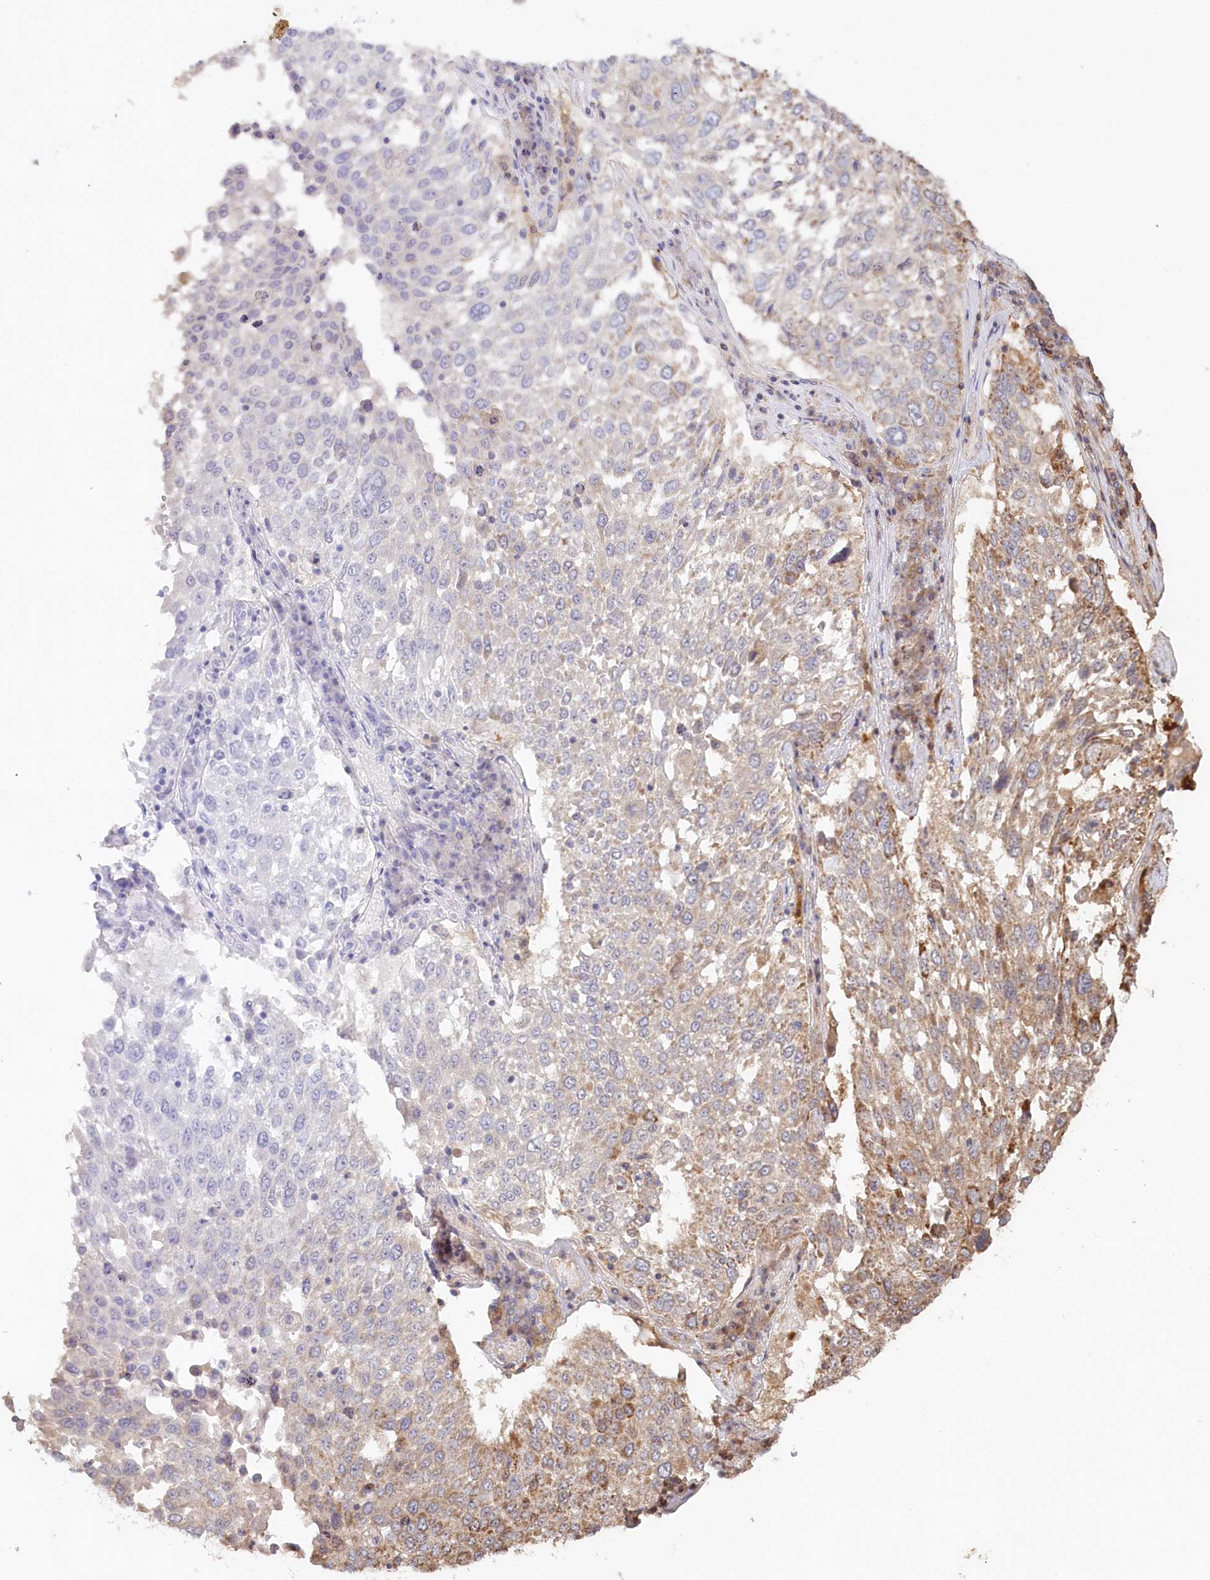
{"staining": {"intensity": "weak", "quantity": "<25%", "location": "cytoplasmic/membranous"}, "tissue": "lung cancer", "cell_type": "Tumor cells", "image_type": "cancer", "snomed": [{"axis": "morphology", "description": "Squamous cell carcinoma, NOS"}, {"axis": "topography", "description": "Lung"}], "caption": "Tumor cells show no significant protein positivity in lung cancer. (DAB (3,3'-diaminobenzidine) IHC visualized using brightfield microscopy, high magnification).", "gene": "HAL", "patient": {"sex": "male", "age": 65}}